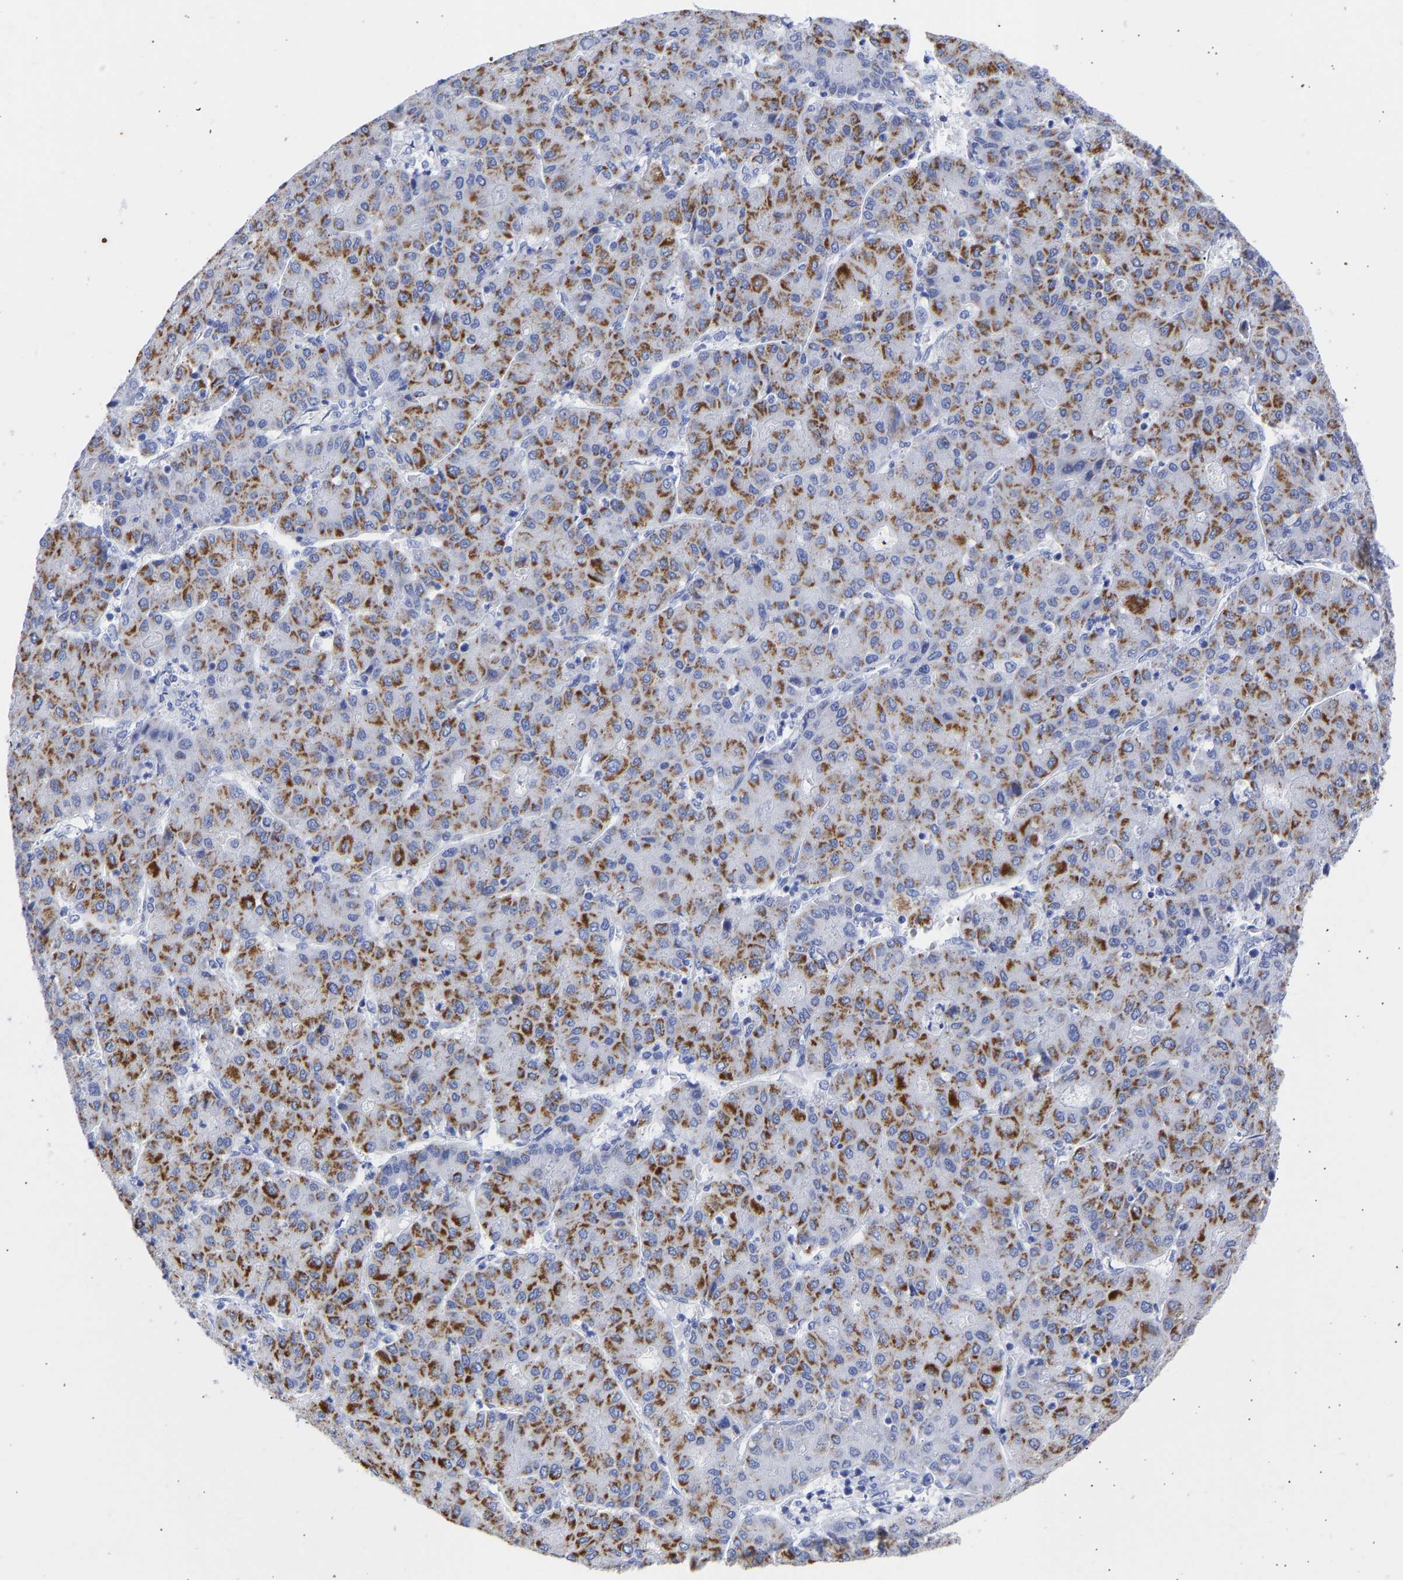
{"staining": {"intensity": "strong", "quantity": ">75%", "location": "cytoplasmic/membranous"}, "tissue": "liver cancer", "cell_type": "Tumor cells", "image_type": "cancer", "snomed": [{"axis": "morphology", "description": "Carcinoma, Hepatocellular, NOS"}, {"axis": "topography", "description": "Liver"}], "caption": "Immunohistochemistry (IHC) histopathology image of human liver hepatocellular carcinoma stained for a protein (brown), which reveals high levels of strong cytoplasmic/membranous expression in about >75% of tumor cells.", "gene": "KRT1", "patient": {"sex": "male", "age": 65}}